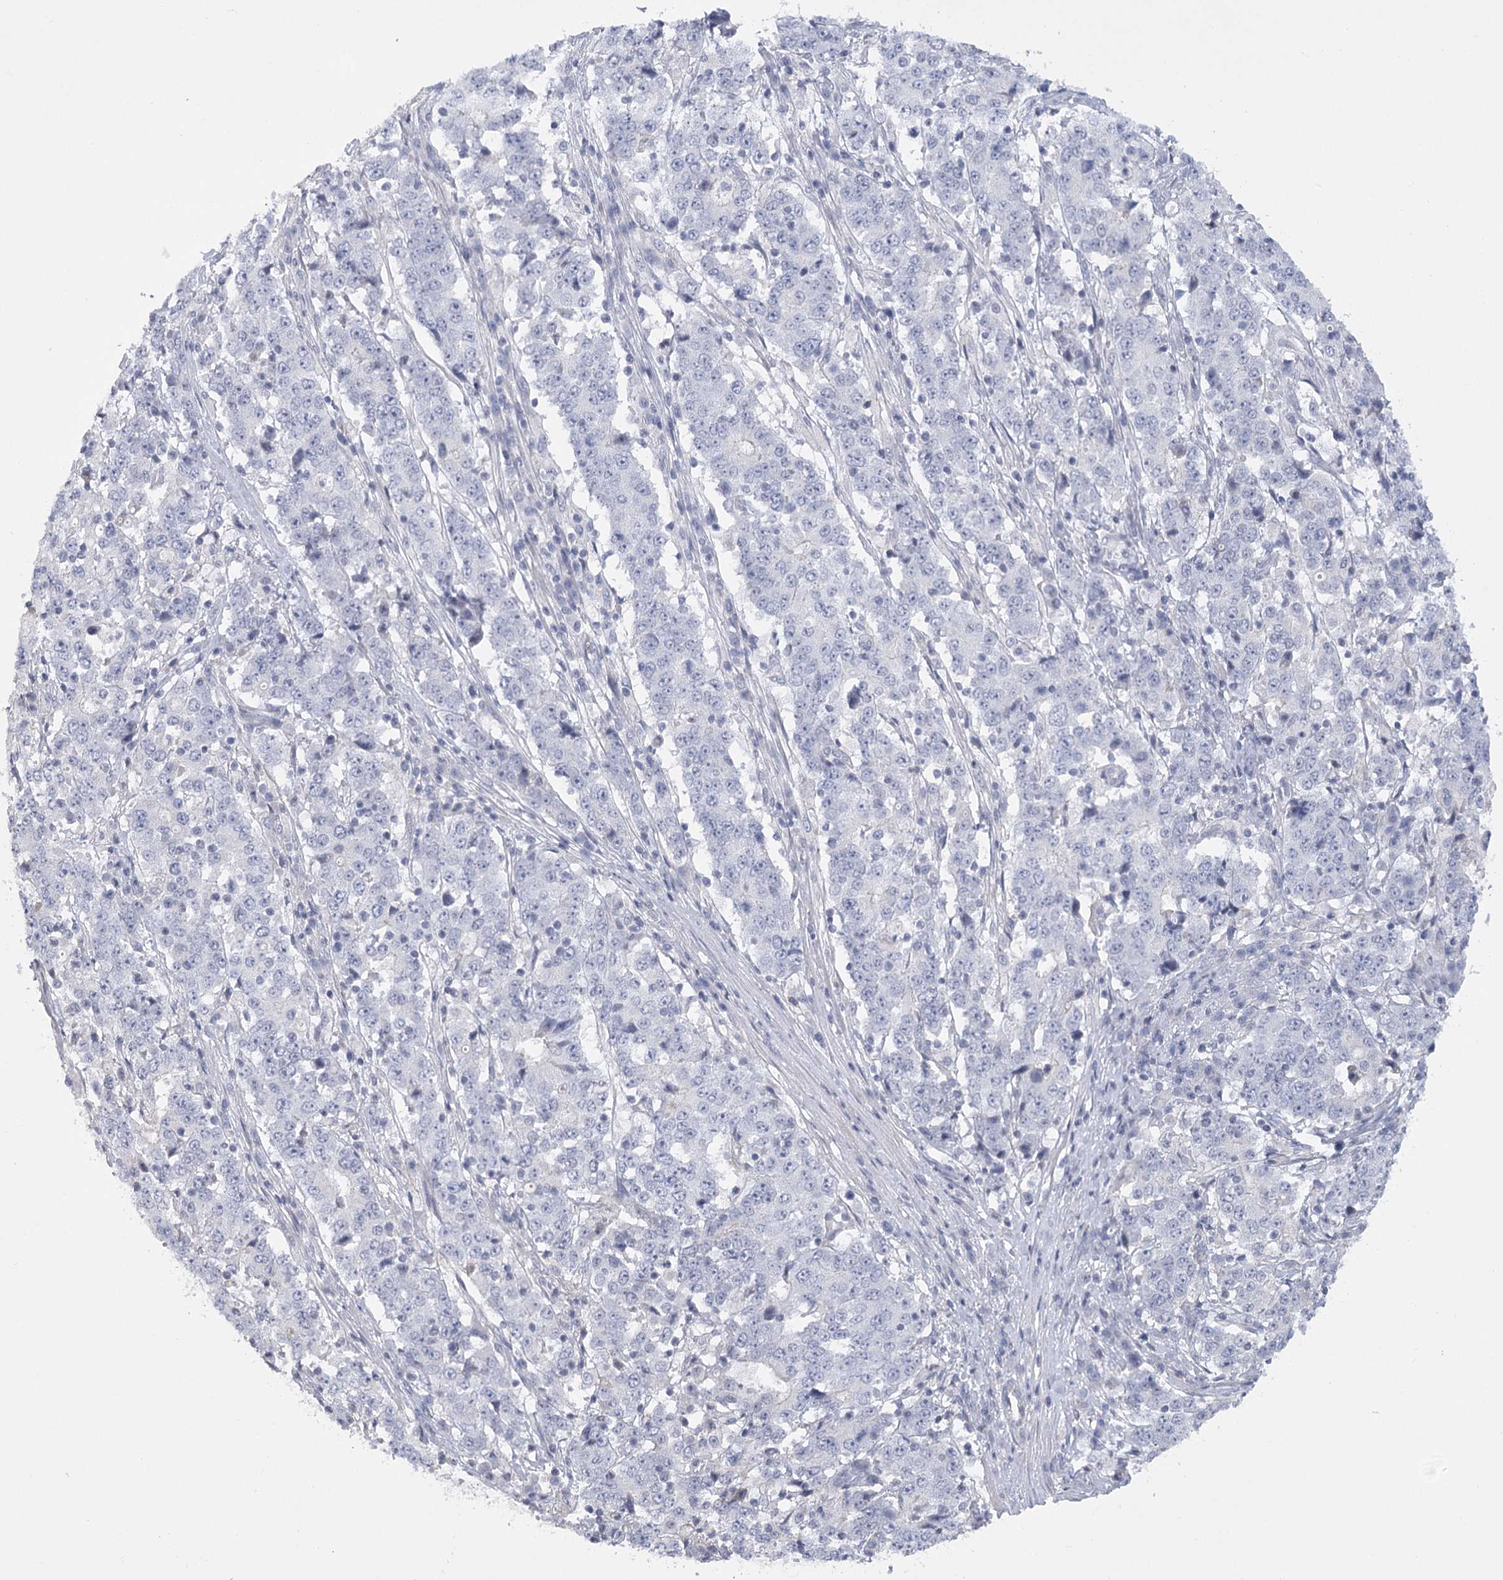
{"staining": {"intensity": "negative", "quantity": "none", "location": "none"}, "tissue": "stomach cancer", "cell_type": "Tumor cells", "image_type": "cancer", "snomed": [{"axis": "morphology", "description": "Adenocarcinoma, NOS"}, {"axis": "topography", "description": "Stomach"}], "caption": "Stomach cancer was stained to show a protein in brown. There is no significant expression in tumor cells.", "gene": "FAM76B", "patient": {"sex": "male", "age": 59}}